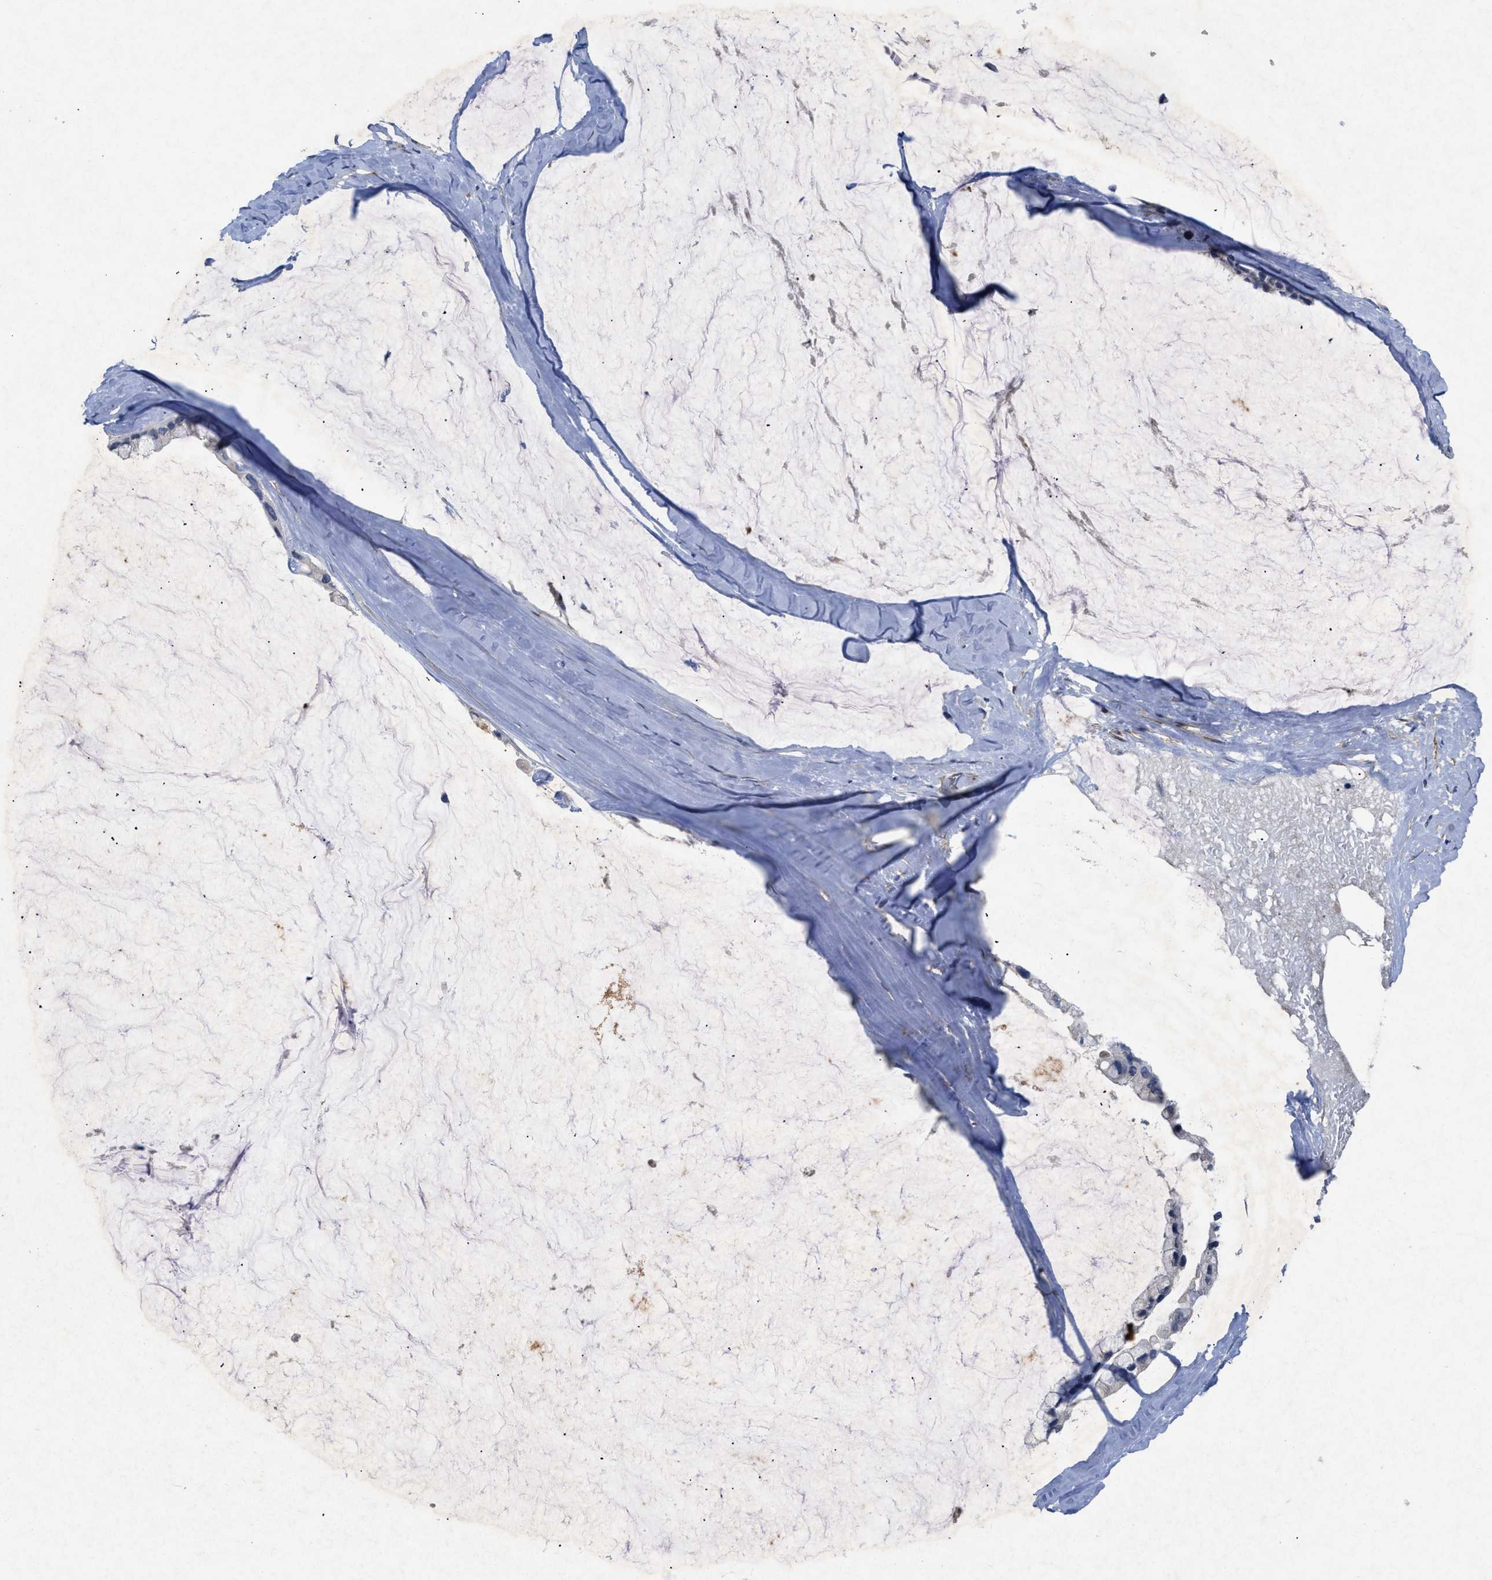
{"staining": {"intensity": "negative", "quantity": "none", "location": "none"}, "tissue": "ovarian cancer", "cell_type": "Tumor cells", "image_type": "cancer", "snomed": [{"axis": "morphology", "description": "Cystadenocarcinoma, mucinous, NOS"}, {"axis": "topography", "description": "Ovary"}], "caption": "Tumor cells are negative for brown protein staining in ovarian cancer. (Stains: DAB immunohistochemistry with hematoxylin counter stain, Microscopy: brightfield microscopy at high magnification).", "gene": "PDGFRA", "patient": {"sex": "female", "age": 39}}